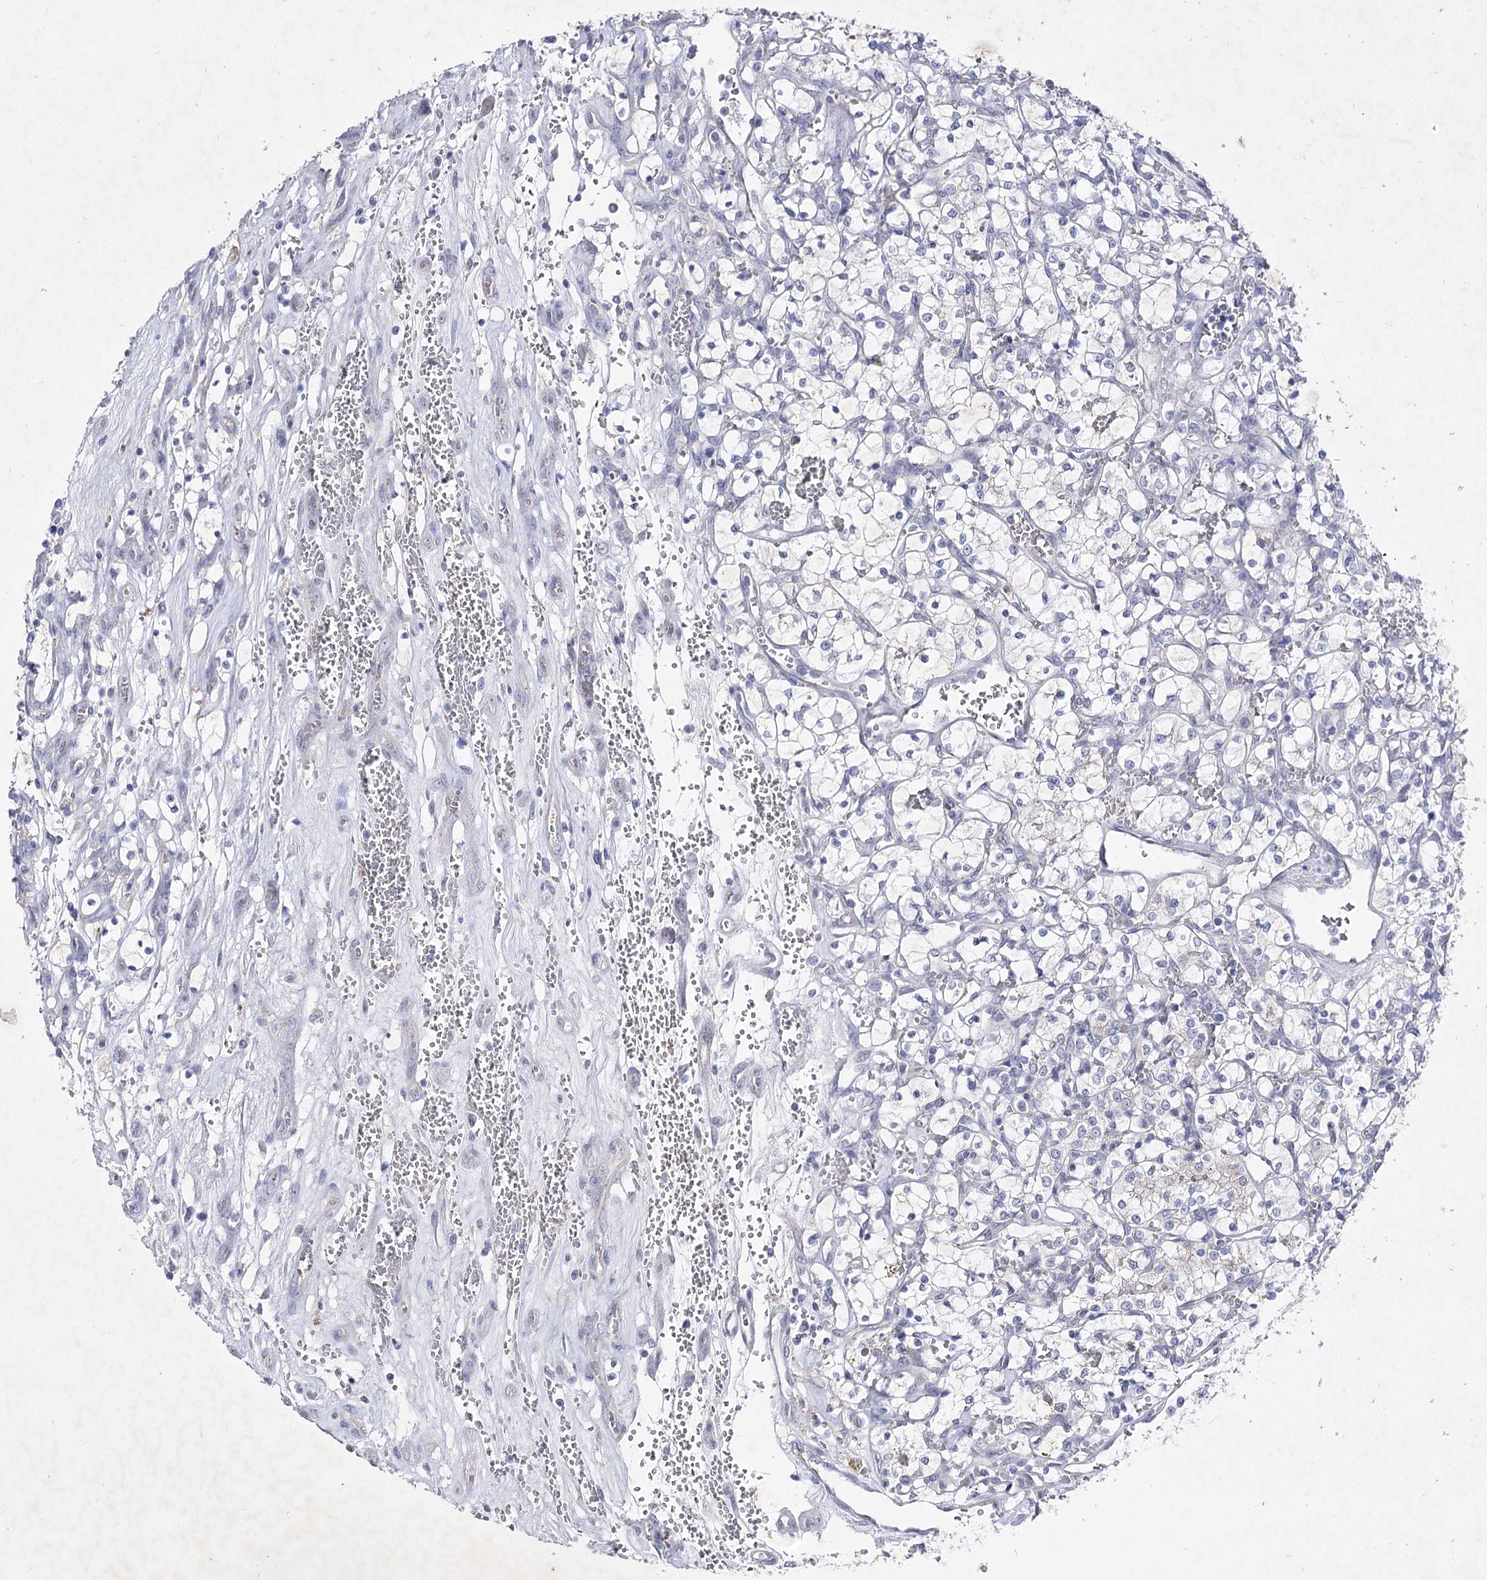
{"staining": {"intensity": "negative", "quantity": "none", "location": "none"}, "tissue": "renal cancer", "cell_type": "Tumor cells", "image_type": "cancer", "snomed": [{"axis": "morphology", "description": "Adenocarcinoma, NOS"}, {"axis": "topography", "description": "Kidney"}], "caption": "Renal cancer (adenocarcinoma) was stained to show a protein in brown. There is no significant positivity in tumor cells.", "gene": "COX15", "patient": {"sex": "female", "age": 69}}